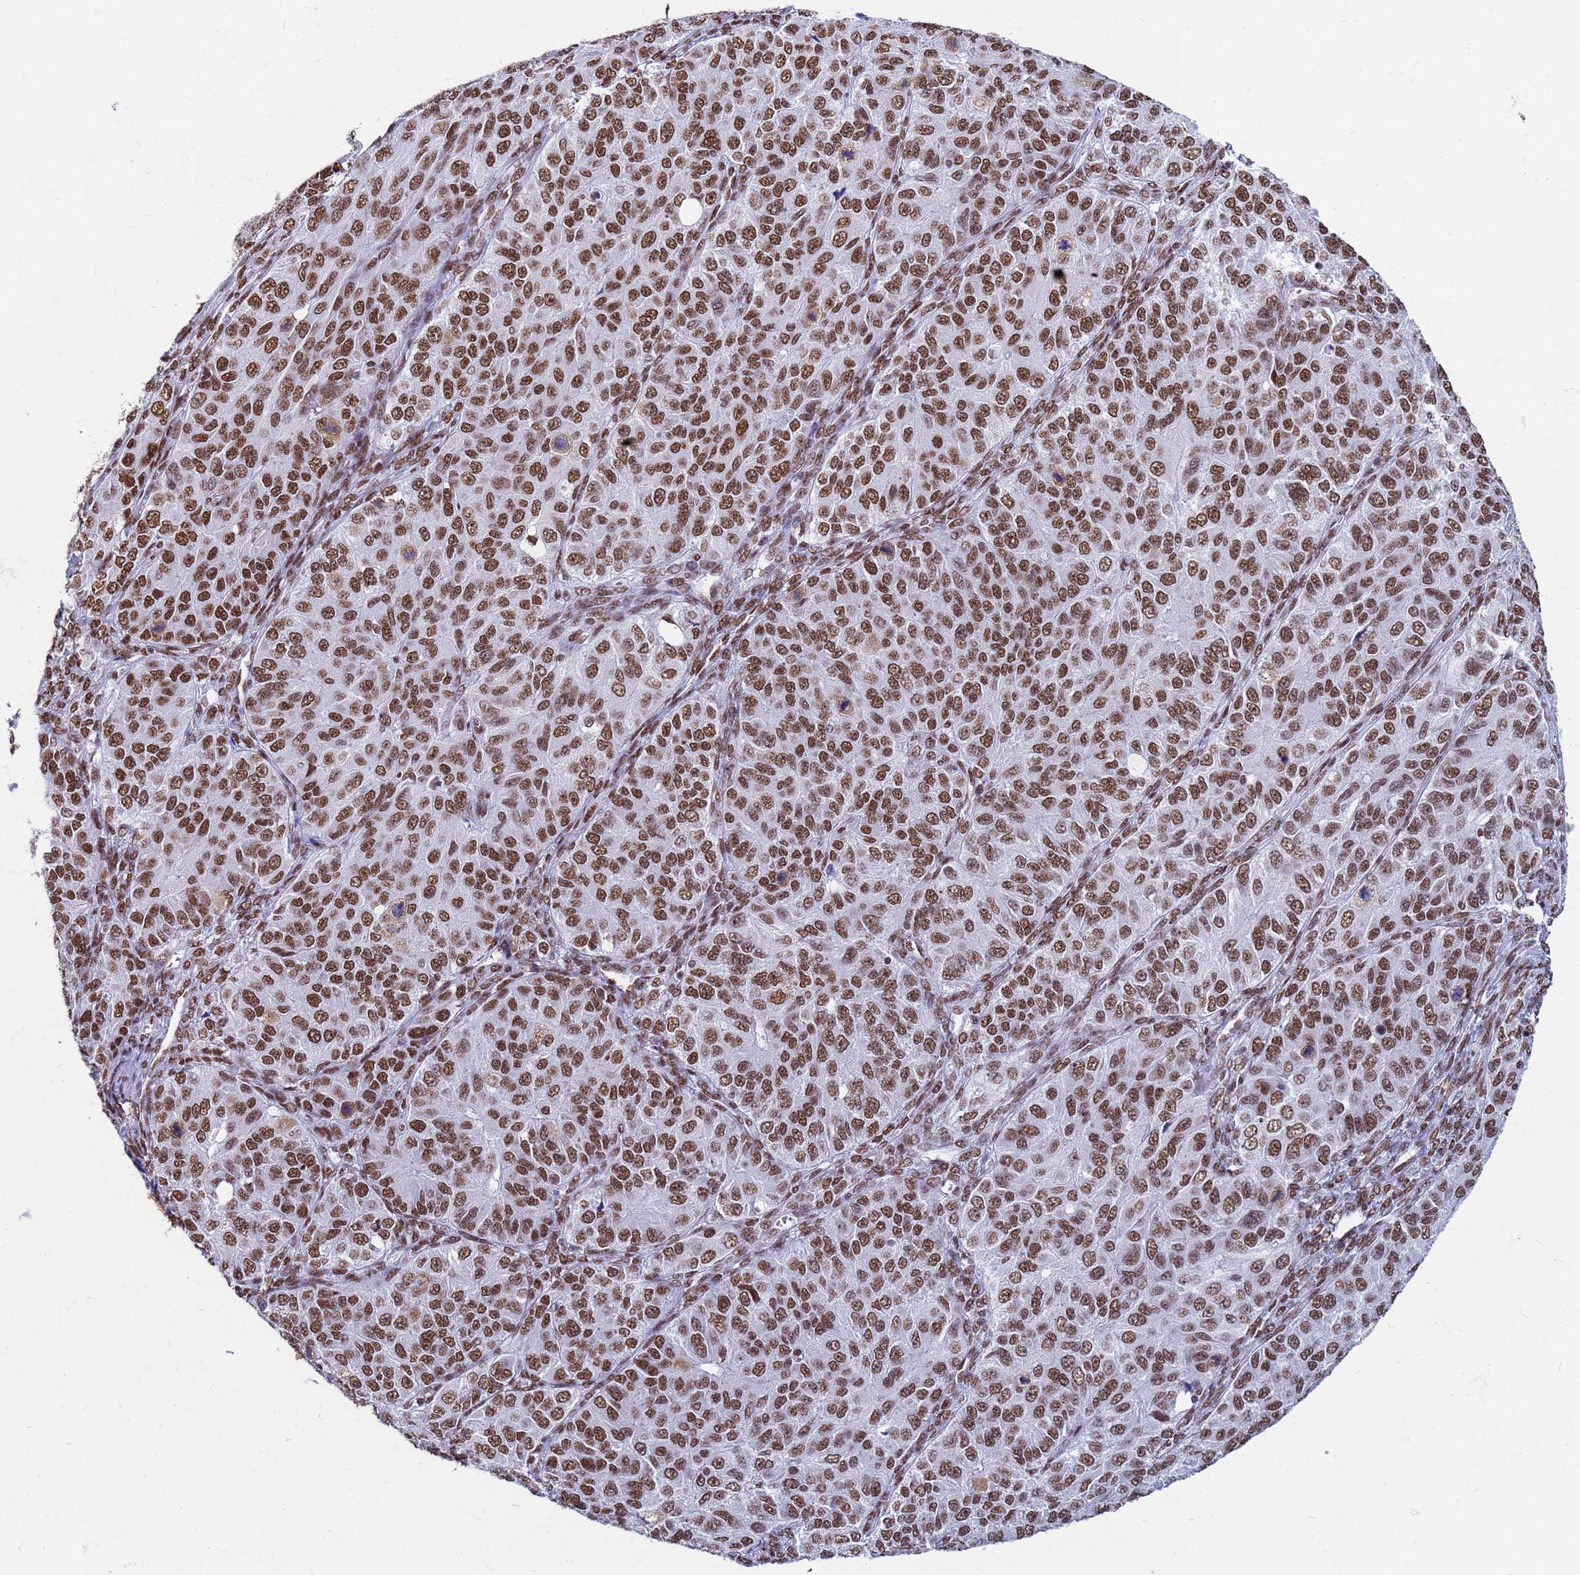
{"staining": {"intensity": "strong", "quantity": ">75%", "location": "nuclear"}, "tissue": "ovarian cancer", "cell_type": "Tumor cells", "image_type": "cancer", "snomed": [{"axis": "morphology", "description": "Carcinoma, endometroid"}, {"axis": "topography", "description": "Ovary"}], "caption": "Human endometroid carcinoma (ovarian) stained with a protein marker exhibits strong staining in tumor cells.", "gene": "FAM170B", "patient": {"sex": "female", "age": 51}}